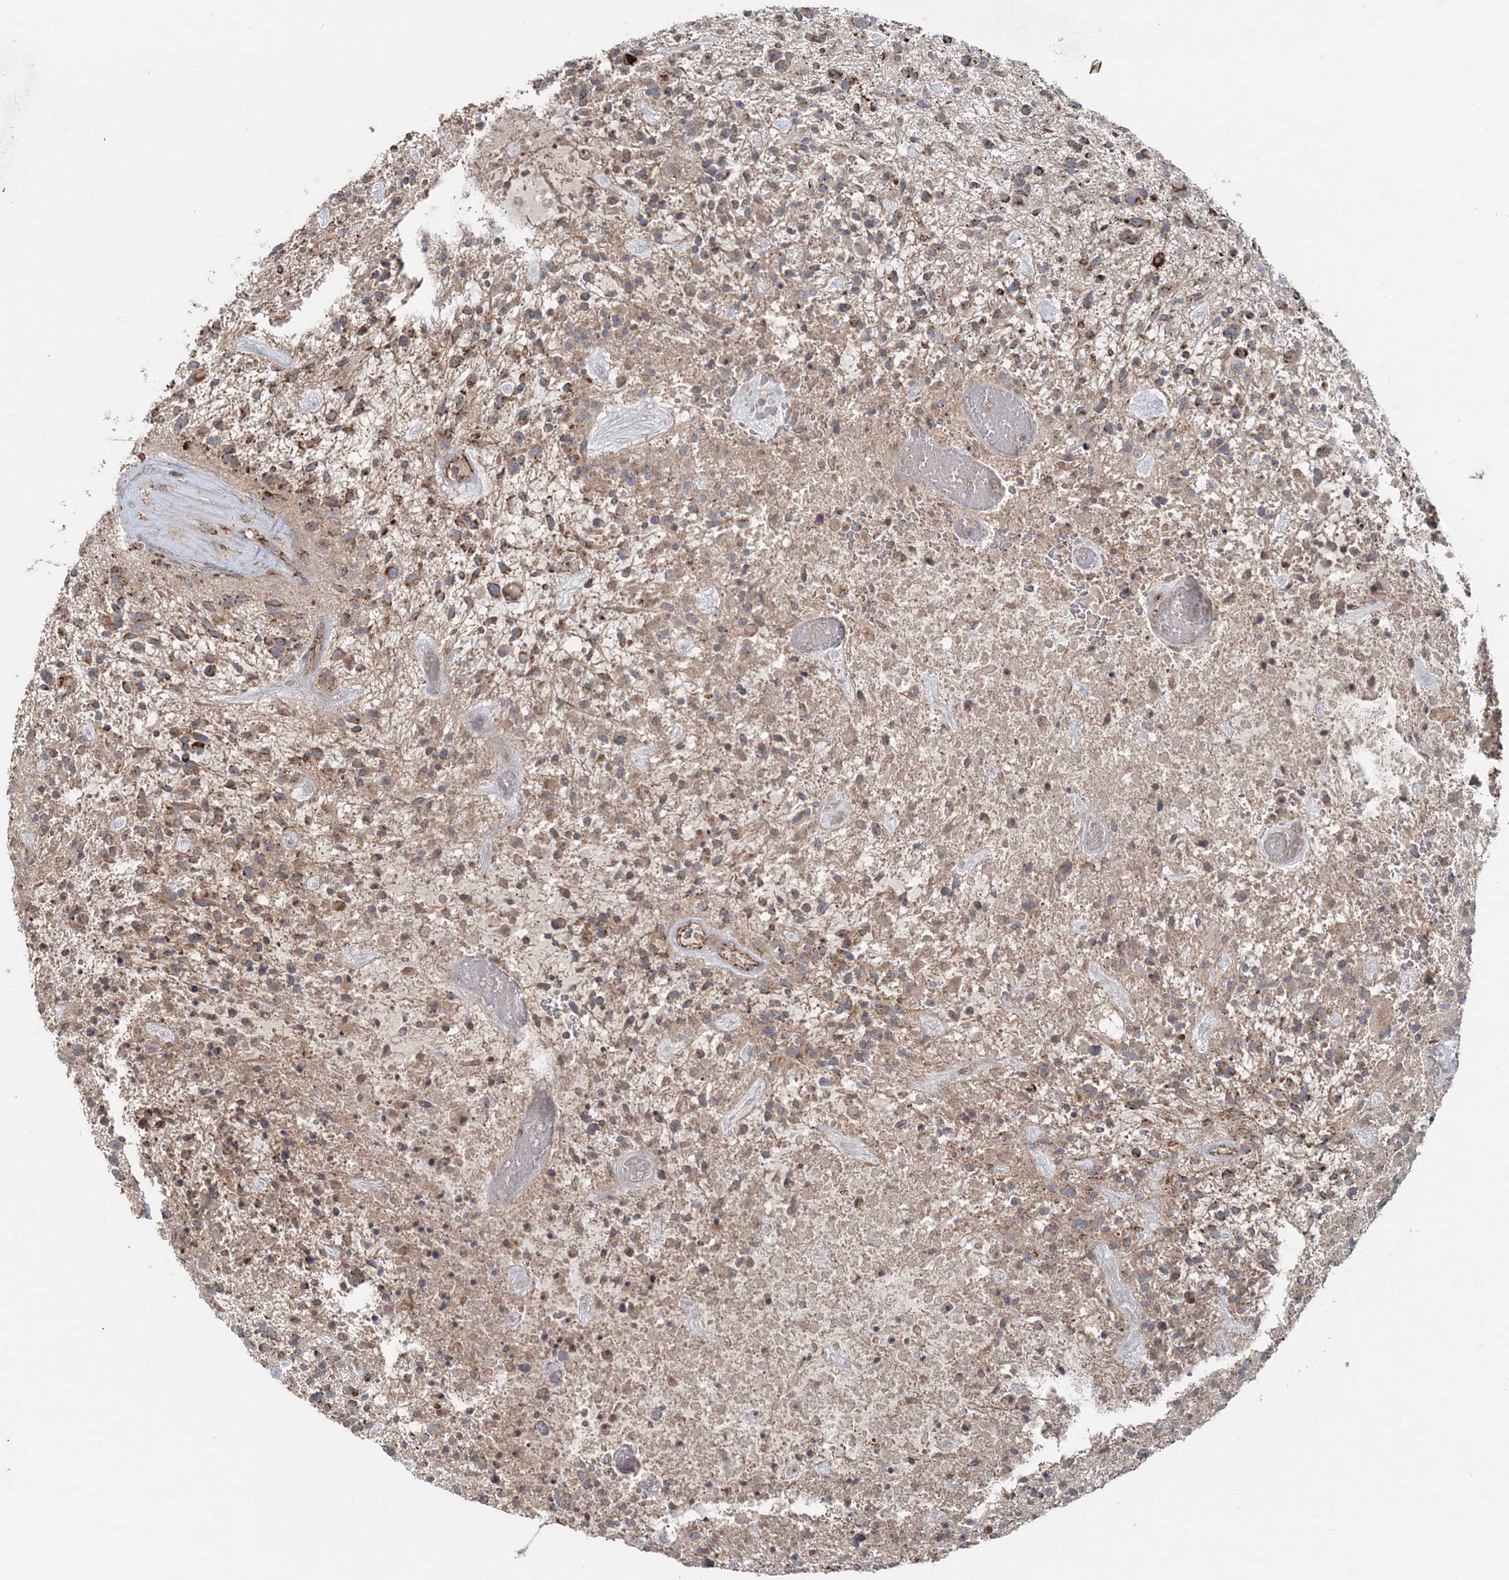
{"staining": {"intensity": "strong", "quantity": "25%-75%", "location": "cytoplasmic/membranous"}, "tissue": "glioma", "cell_type": "Tumor cells", "image_type": "cancer", "snomed": [{"axis": "morphology", "description": "Glioma, malignant, High grade"}, {"axis": "topography", "description": "Brain"}], "caption": "Tumor cells exhibit high levels of strong cytoplasmic/membranous expression in approximately 25%-75% of cells in glioma.", "gene": "LRPPRC", "patient": {"sex": "male", "age": 47}}